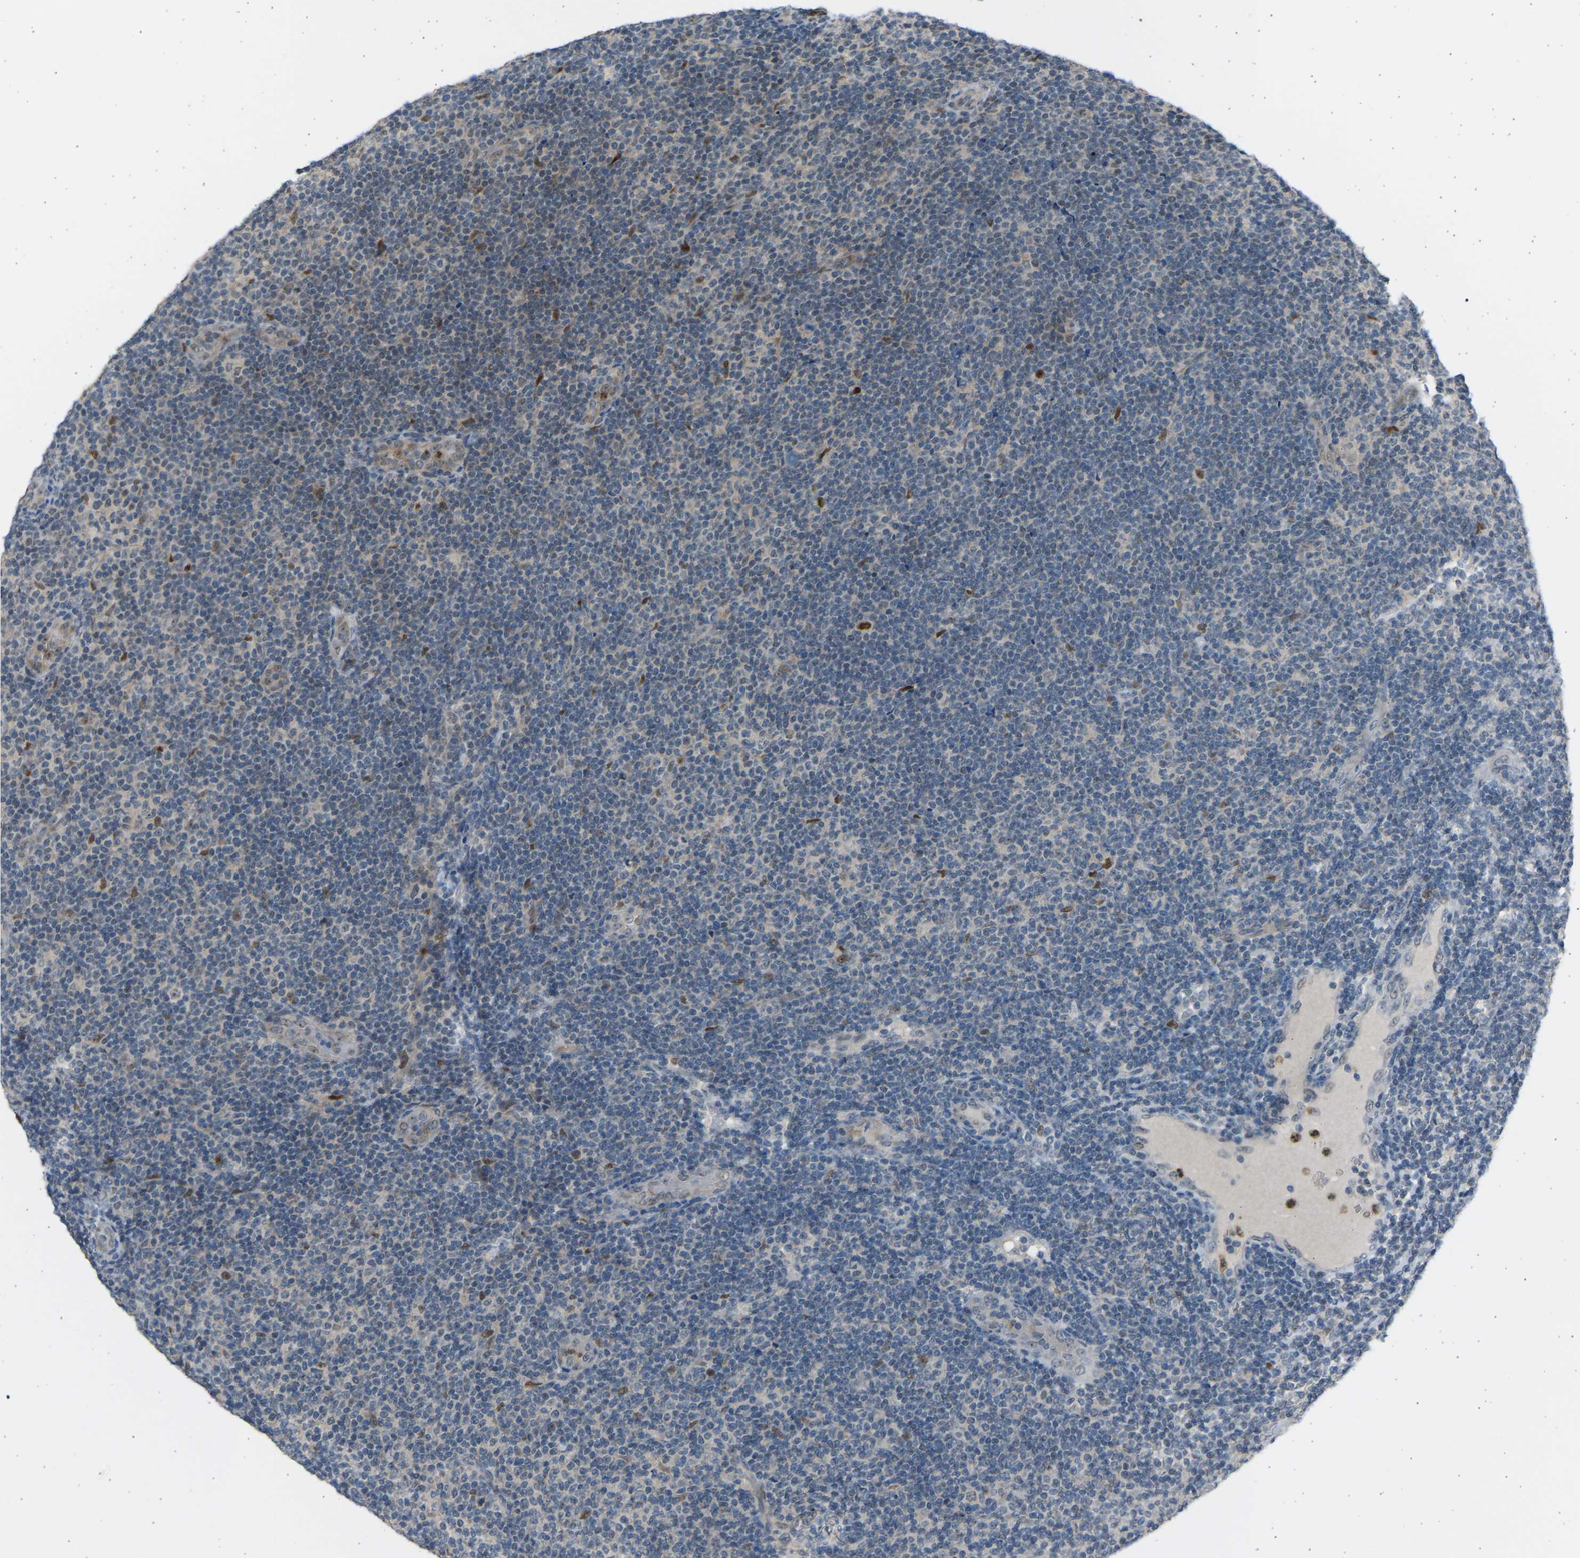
{"staining": {"intensity": "weak", "quantity": "<25%", "location": "nuclear"}, "tissue": "lymphoma", "cell_type": "Tumor cells", "image_type": "cancer", "snomed": [{"axis": "morphology", "description": "Malignant lymphoma, non-Hodgkin's type, Low grade"}, {"axis": "topography", "description": "Lymph node"}], "caption": "Tumor cells show no significant protein expression in lymphoma.", "gene": "BIRC2", "patient": {"sex": "male", "age": 83}}